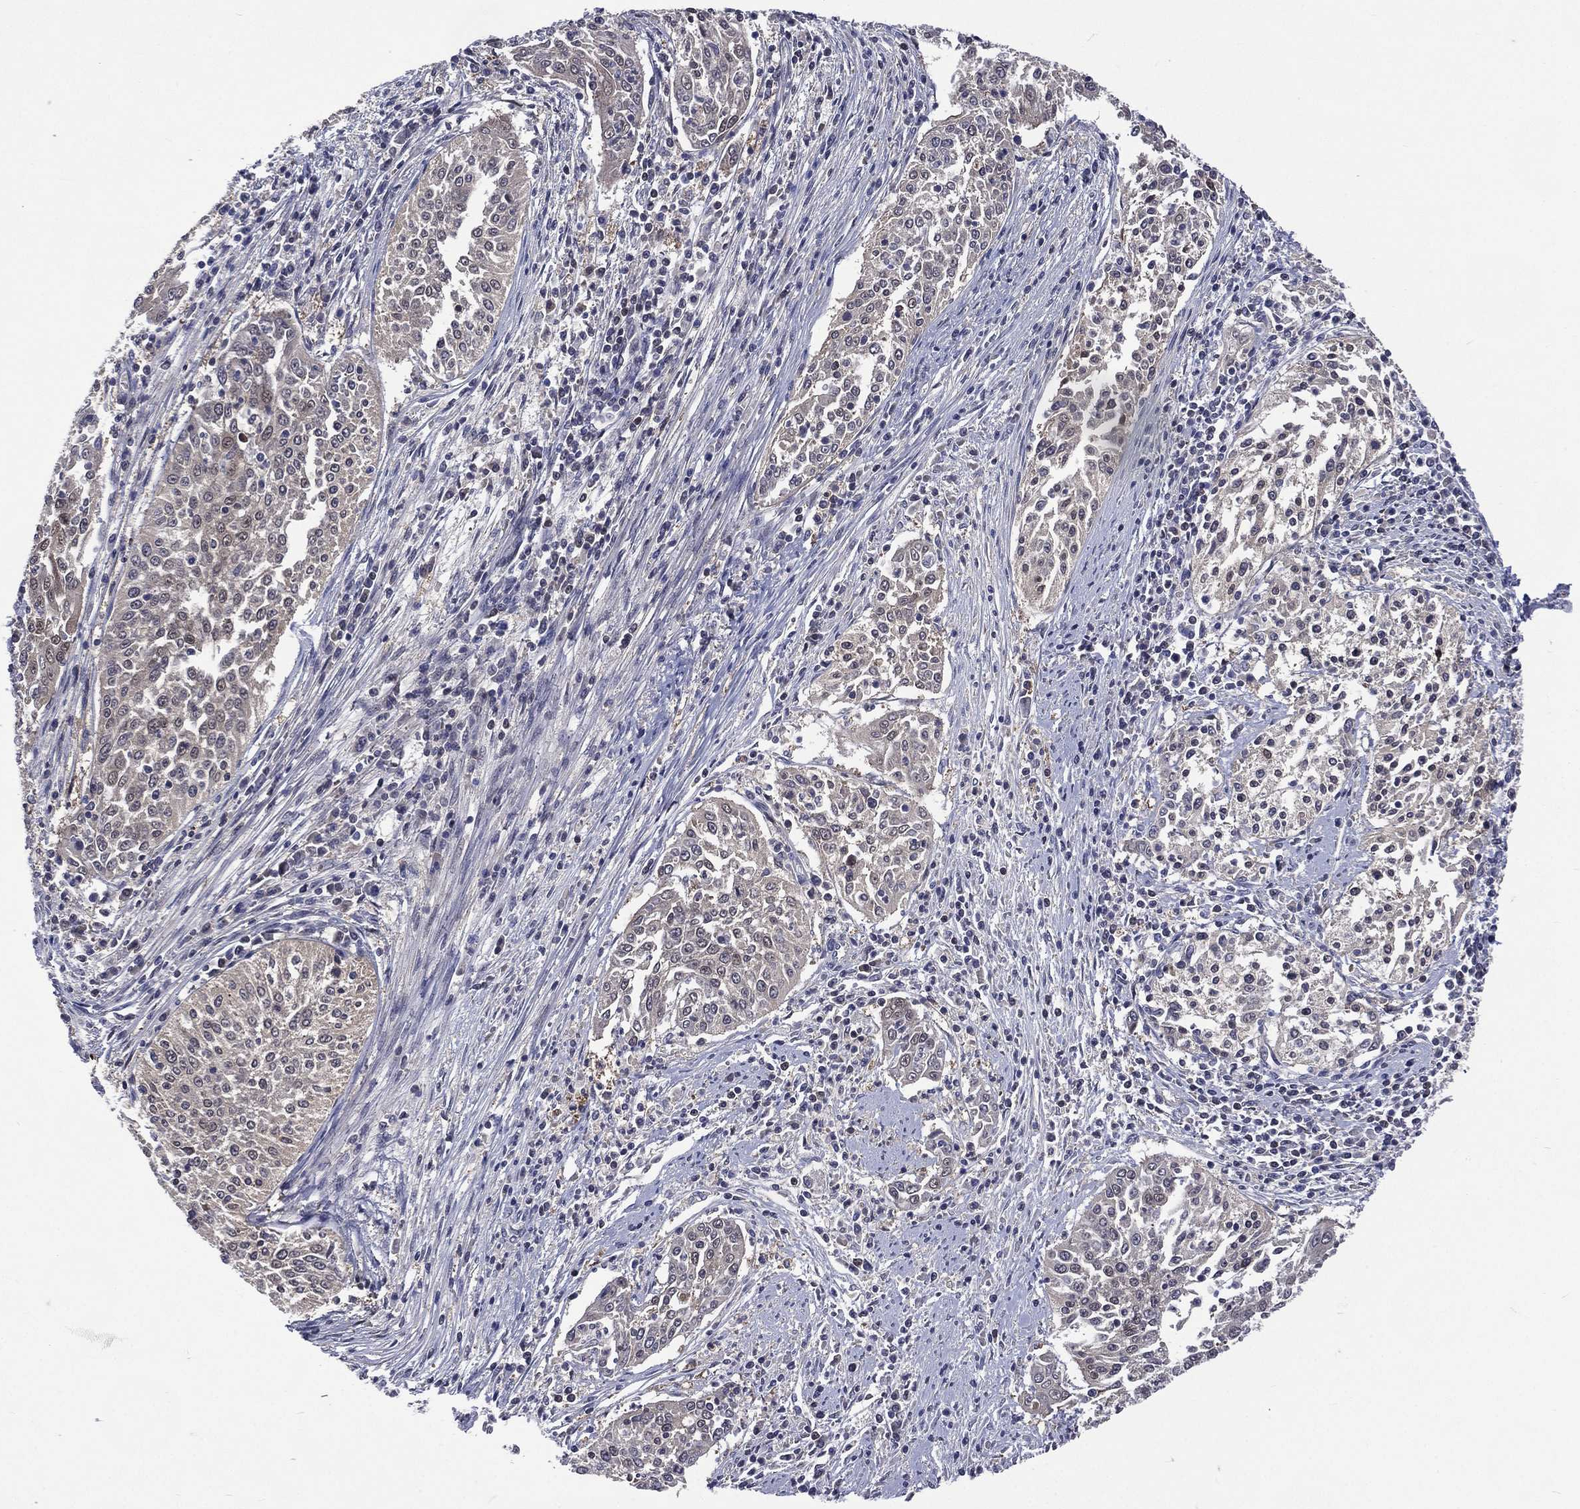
{"staining": {"intensity": "negative", "quantity": "none", "location": "none"}, "tissue": "cervical cancer", "cell_type": "Tumor cells", "image_type": "cancer", "snomed": [{"axis": "morphology", "description": "Squamous cell carcinoma, NOS"}, {"axis": "topography", "description": "Cervix"}], "caption": "Photomicrograph shows no significant protein expression in tumor cells of cervical squamous cell carcinoma.", "gene": "MTAP", "patient": {"sex": "female", "age": 41}}